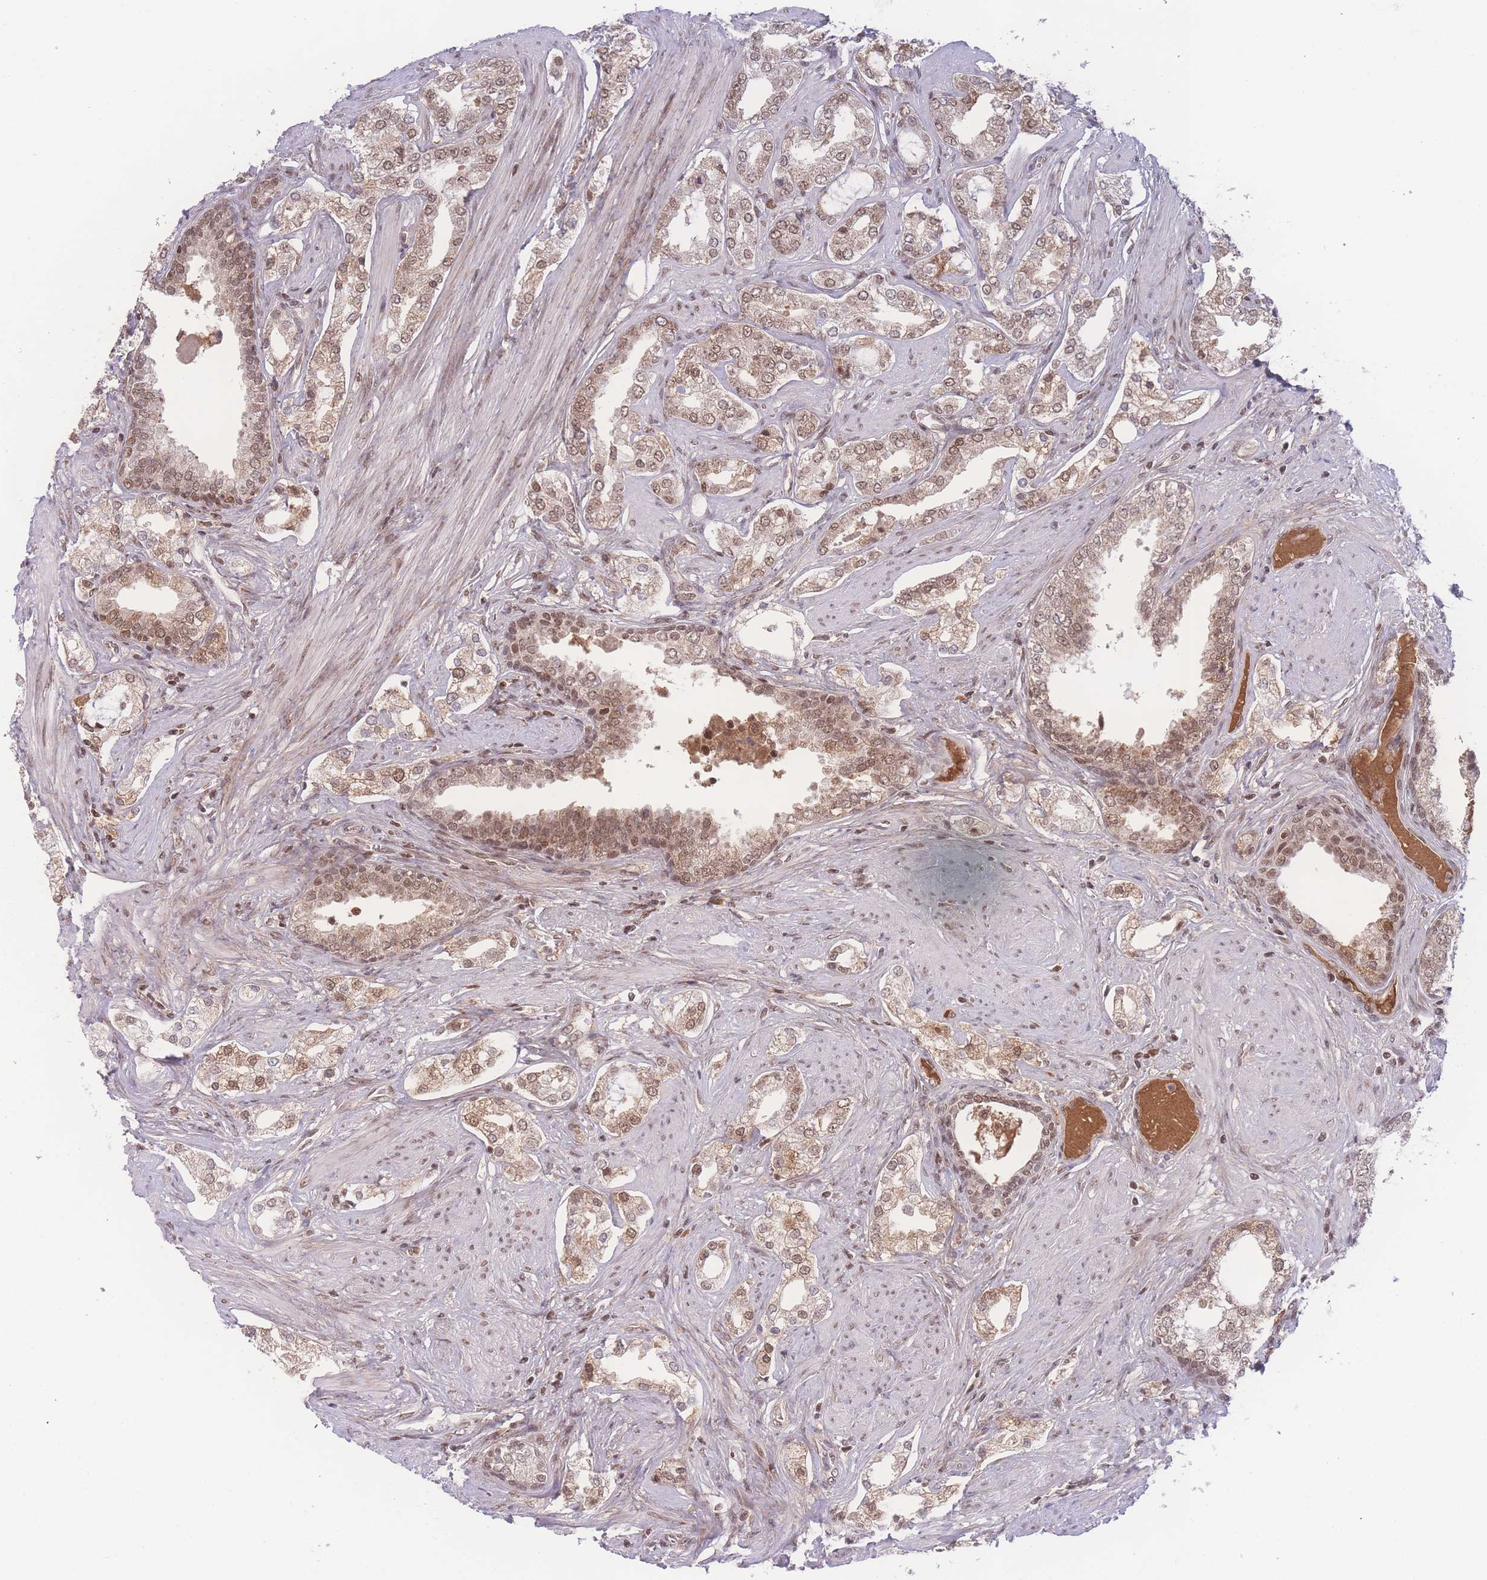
{"staining": {"intensity": "moderate", "quantity": ">75%", "location": "nuclear"}, "tissue": "prostate cancer", "cell_type": "Tumor cells", "image_type": "cancer", "snomed": [{"axis": "morphology", "description": "Adenocarcinoma, High grade"}, {"axis": "topography", "description": "Prostate"}], "caption": "Immunohistochemical staining of human prostate cancer demonstrates moderate nuclear protein positivity in approximately >75% of tumor cells.", "gene": "RAVER1", "patient": {"sex": "male", "age": 71}}